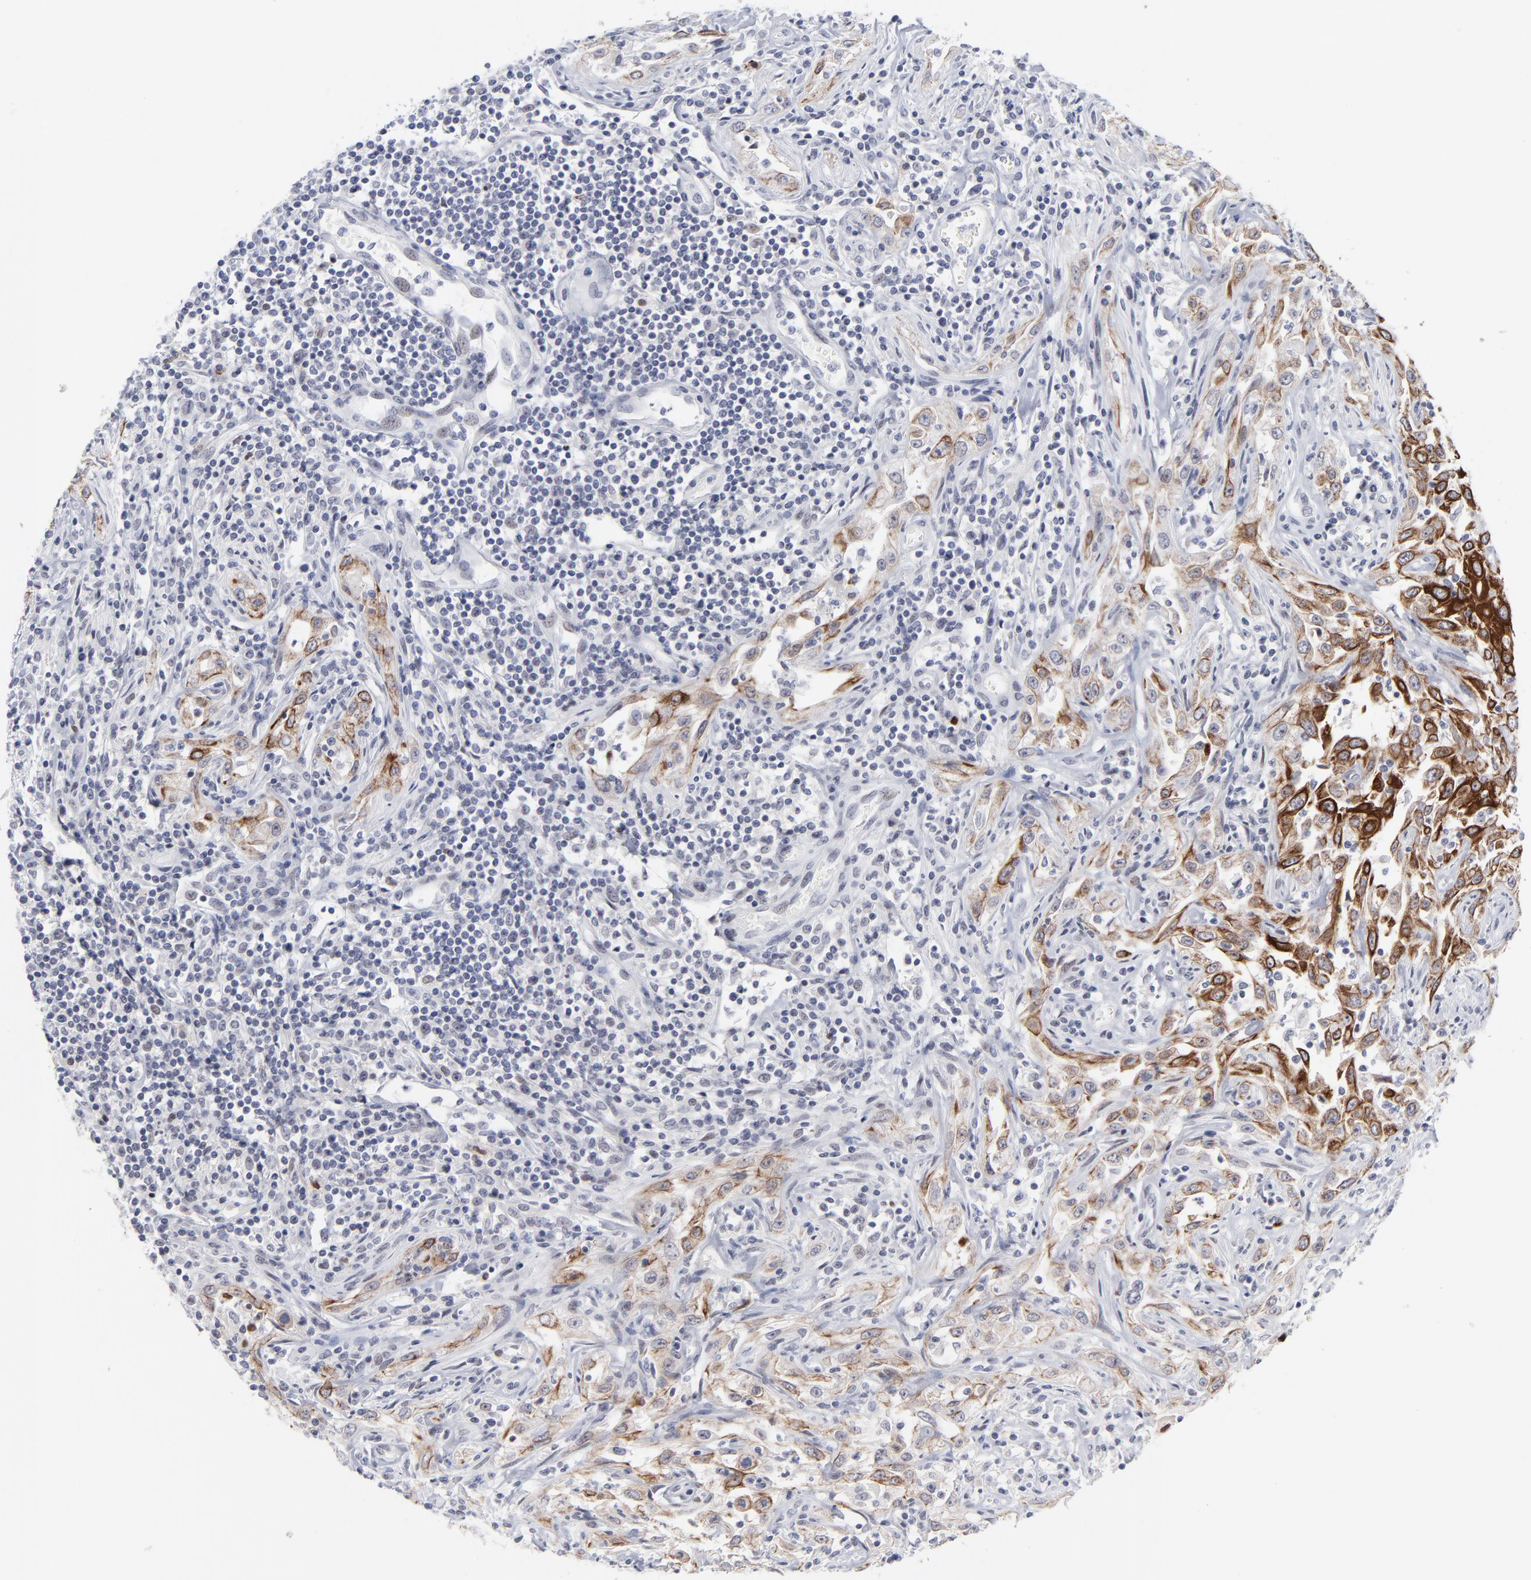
{"staining": {"intensity": "strong", "quantity": "25%-75%", "location": "cytoplasmic/membranous"}, "tissue": "head and neck cancer", "cell_type": "Tumor cells", "image_type": "cancer", "snomed": [{"axis": "morphology", "description": "Squamous cell carcinoma, NOS"}, {"axis": "topography", "description": "Oral tissue"}, {"axis": "topography", "description": "Head-Neck"}], "caption": "Immunohistochemistry (DAB) staining of human head and neck squamous cell carcinoma demonstrates strong cytoplasmic/membranous protein expression in approximately 25%-75% of tumor cells.", "gene": "CCR2", "patient": {"sex": "female", "age": 76}}